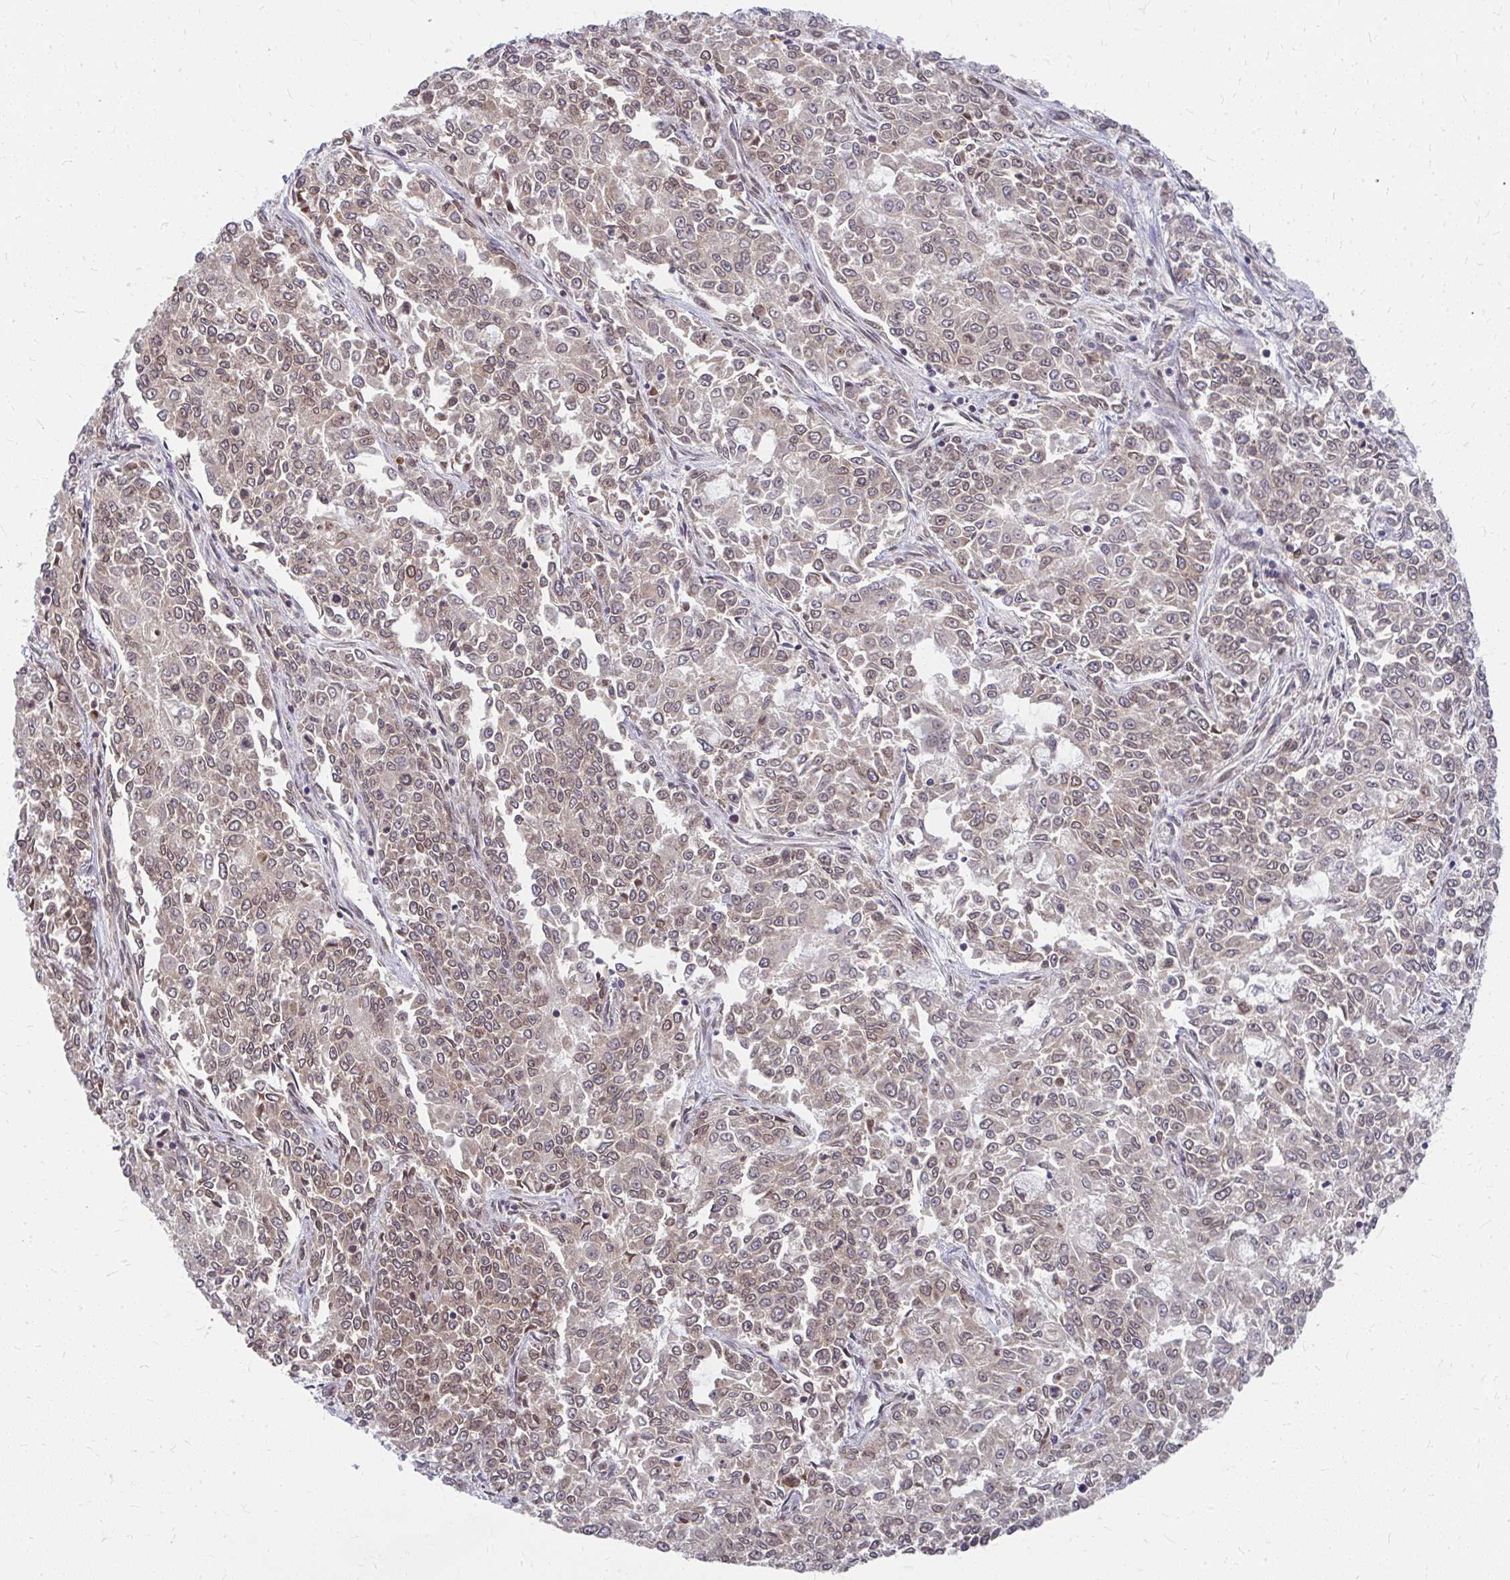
{"staining": {"intensity": "weak", "quantity": ">75%", "location": "cytoplasmic/membranous,nuclear"}, "tissue": "endometrial cancer", "cell_type": "Tumor cells", "image_type": "cancer", "snomed": [{"axis": "morphology", "description": "Adenocarcinoma, NOS"}, {"axis": "topography", "description": "Endometrium"}], "caption": "A brown stain shows weak cytoplasmic/membranous and nuclear staining of a protein in endometrial cancer tumor cells.", "gene": "XPO1", "patient": {"sex": "female", "age": 50}}